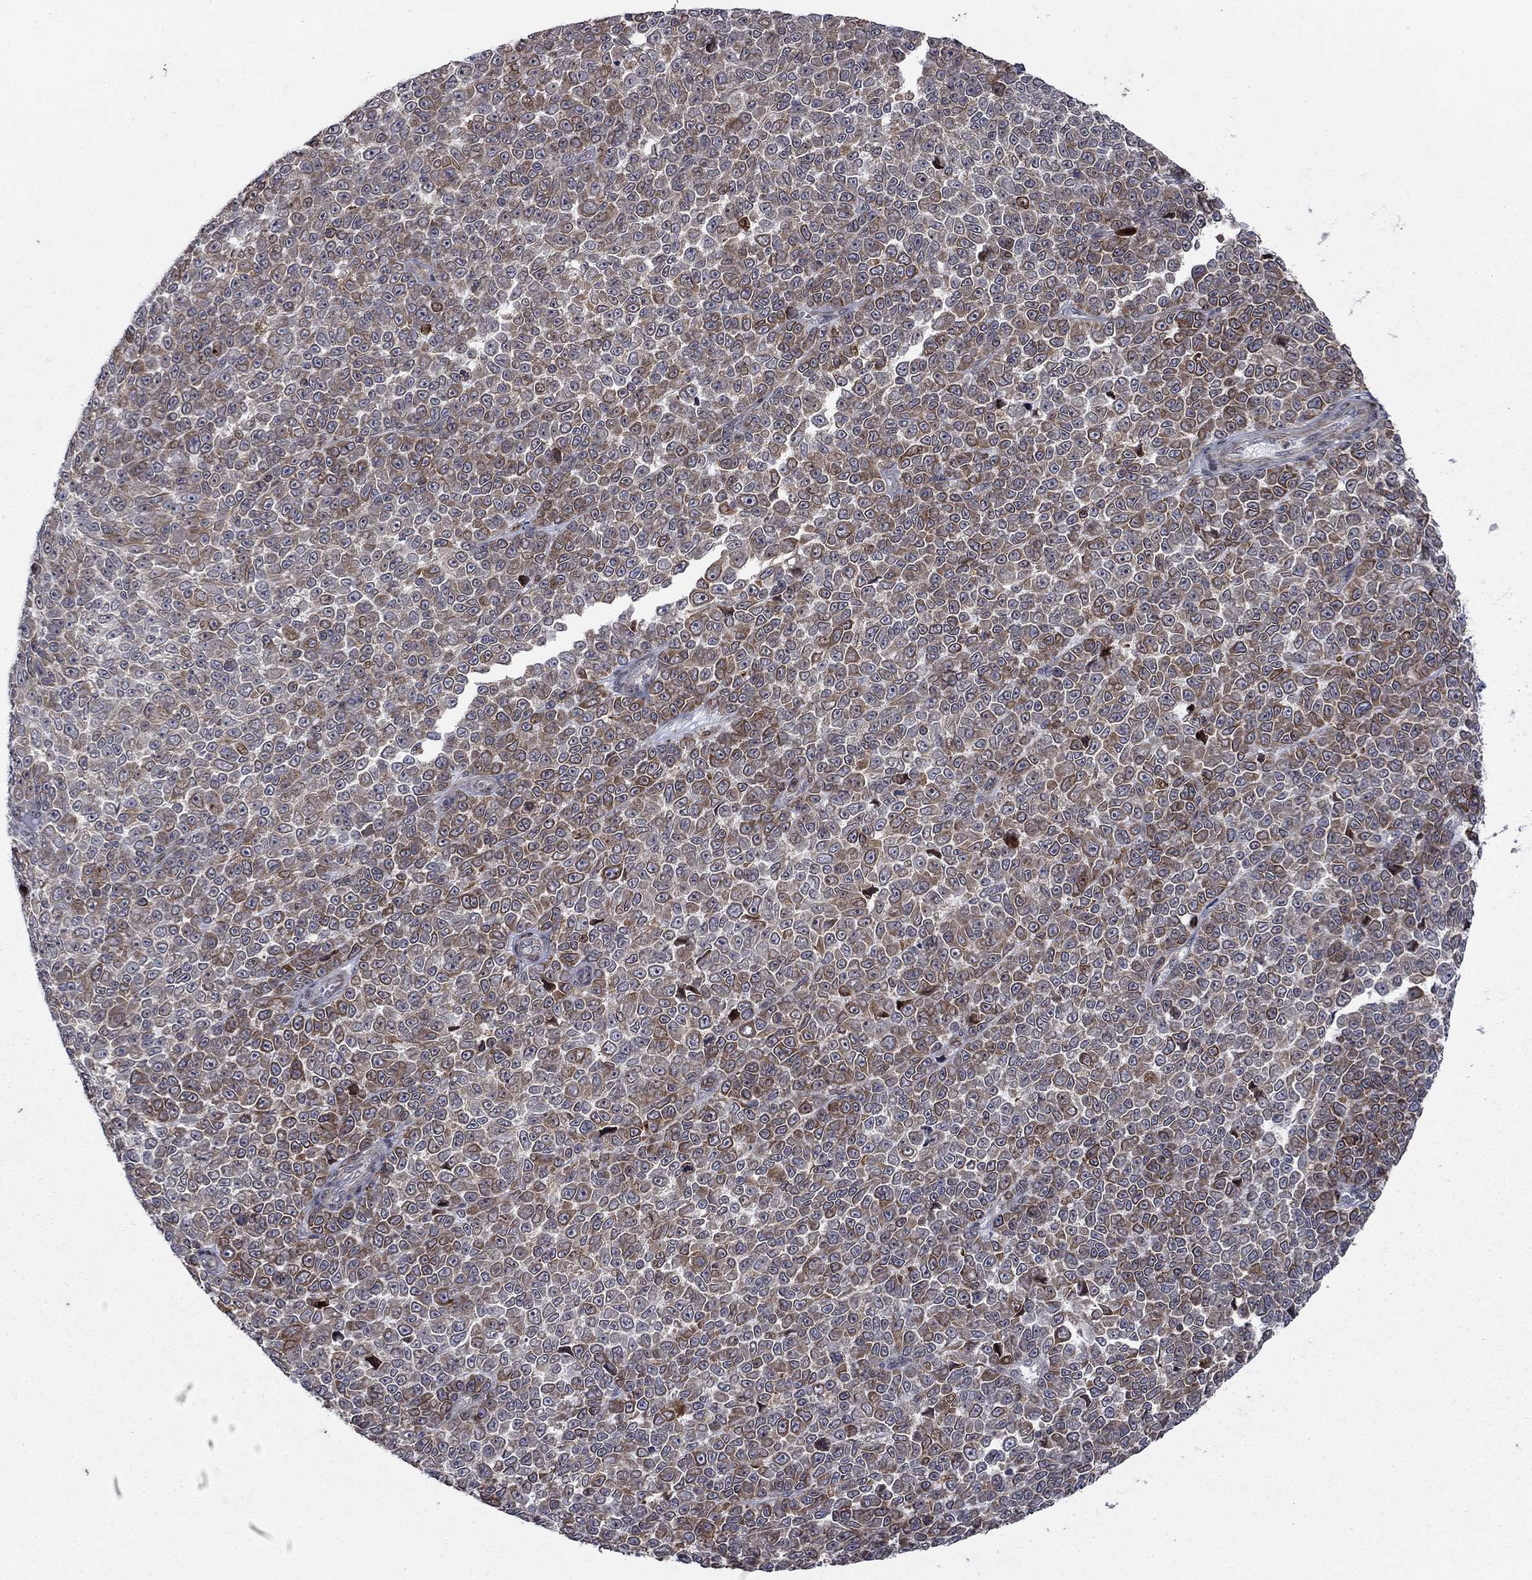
{"staining": {"intensity": "strong", "quantity": "<25%", "location": "cytoplasmic/membranous"}, "tissue": "melanoma", "cell_type": "Tumor cells", "image_type": "cancer", "snomed": [{"axis": "morphology", "description": "Malignant melanoma, NOS"}, {"axis": "topography", "description": "Skin"}], "caption": "This photomicrograph demonstrates immunohistochemistry (IHC) staining of human malignant melanoma, with medium strong cytoplasmic/membranous staining in about <25% of tumor cells.", "gene": "DHRS7", "patient": {"sex": "female", "age": 95}}